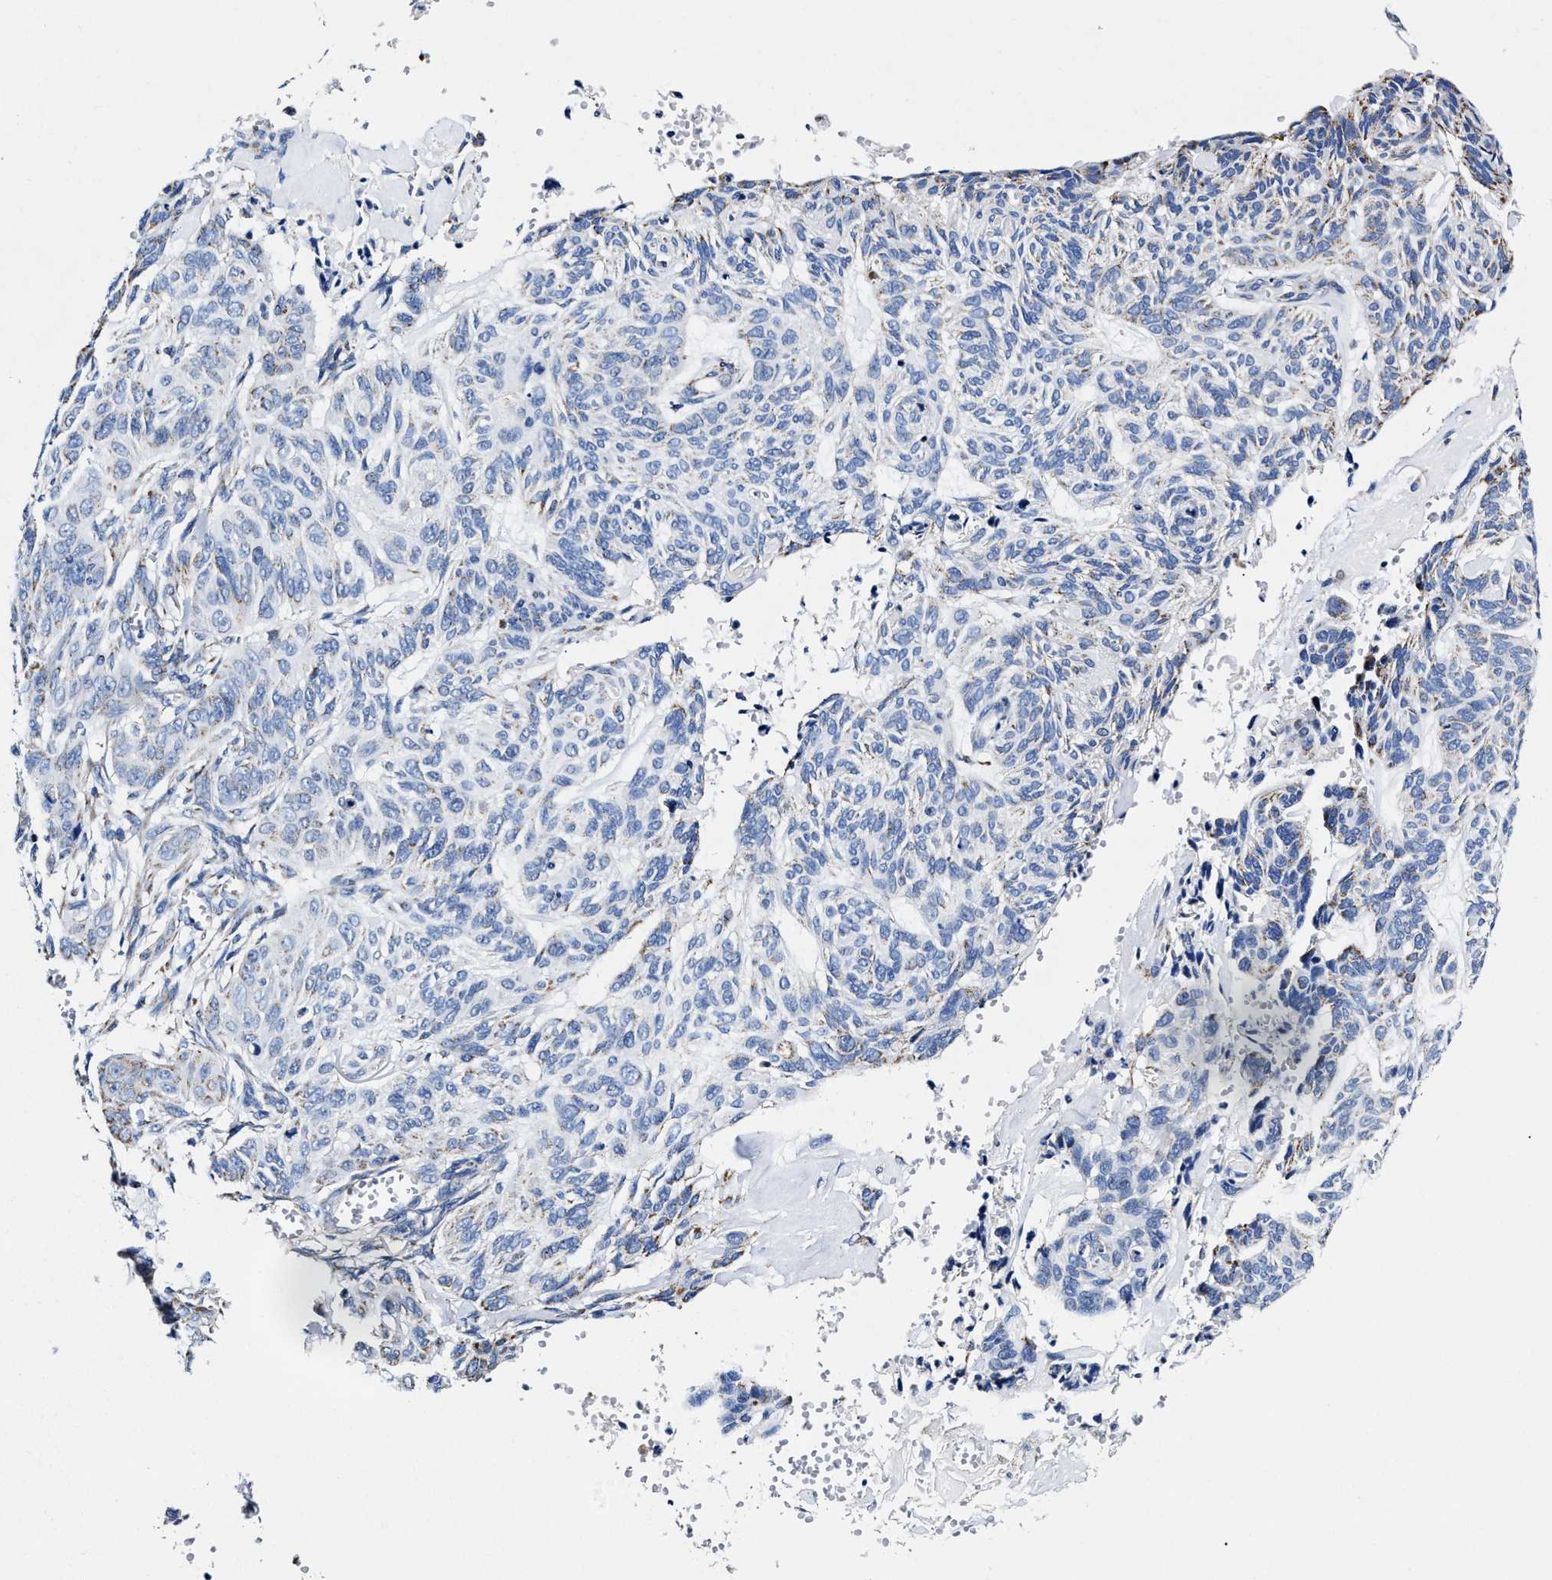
{"staining": {"intensity": "negative", "quantity": "none", "location": "none"}, "tissue": "skin cancer", "cell_type": "Tumor cells", "image_type": "cancer", "snomed": [{"axis": "morphology", "description": "Basal cell carcinoma"}, {"axis": "topography", "description": "Skin"}], "caption": "Micrograph shows no protein expression in tumor cells of basal cell carcinoma (skin) tissue.", "gene": "HINT2", "patient": {"sex": "male", "age": 85}}